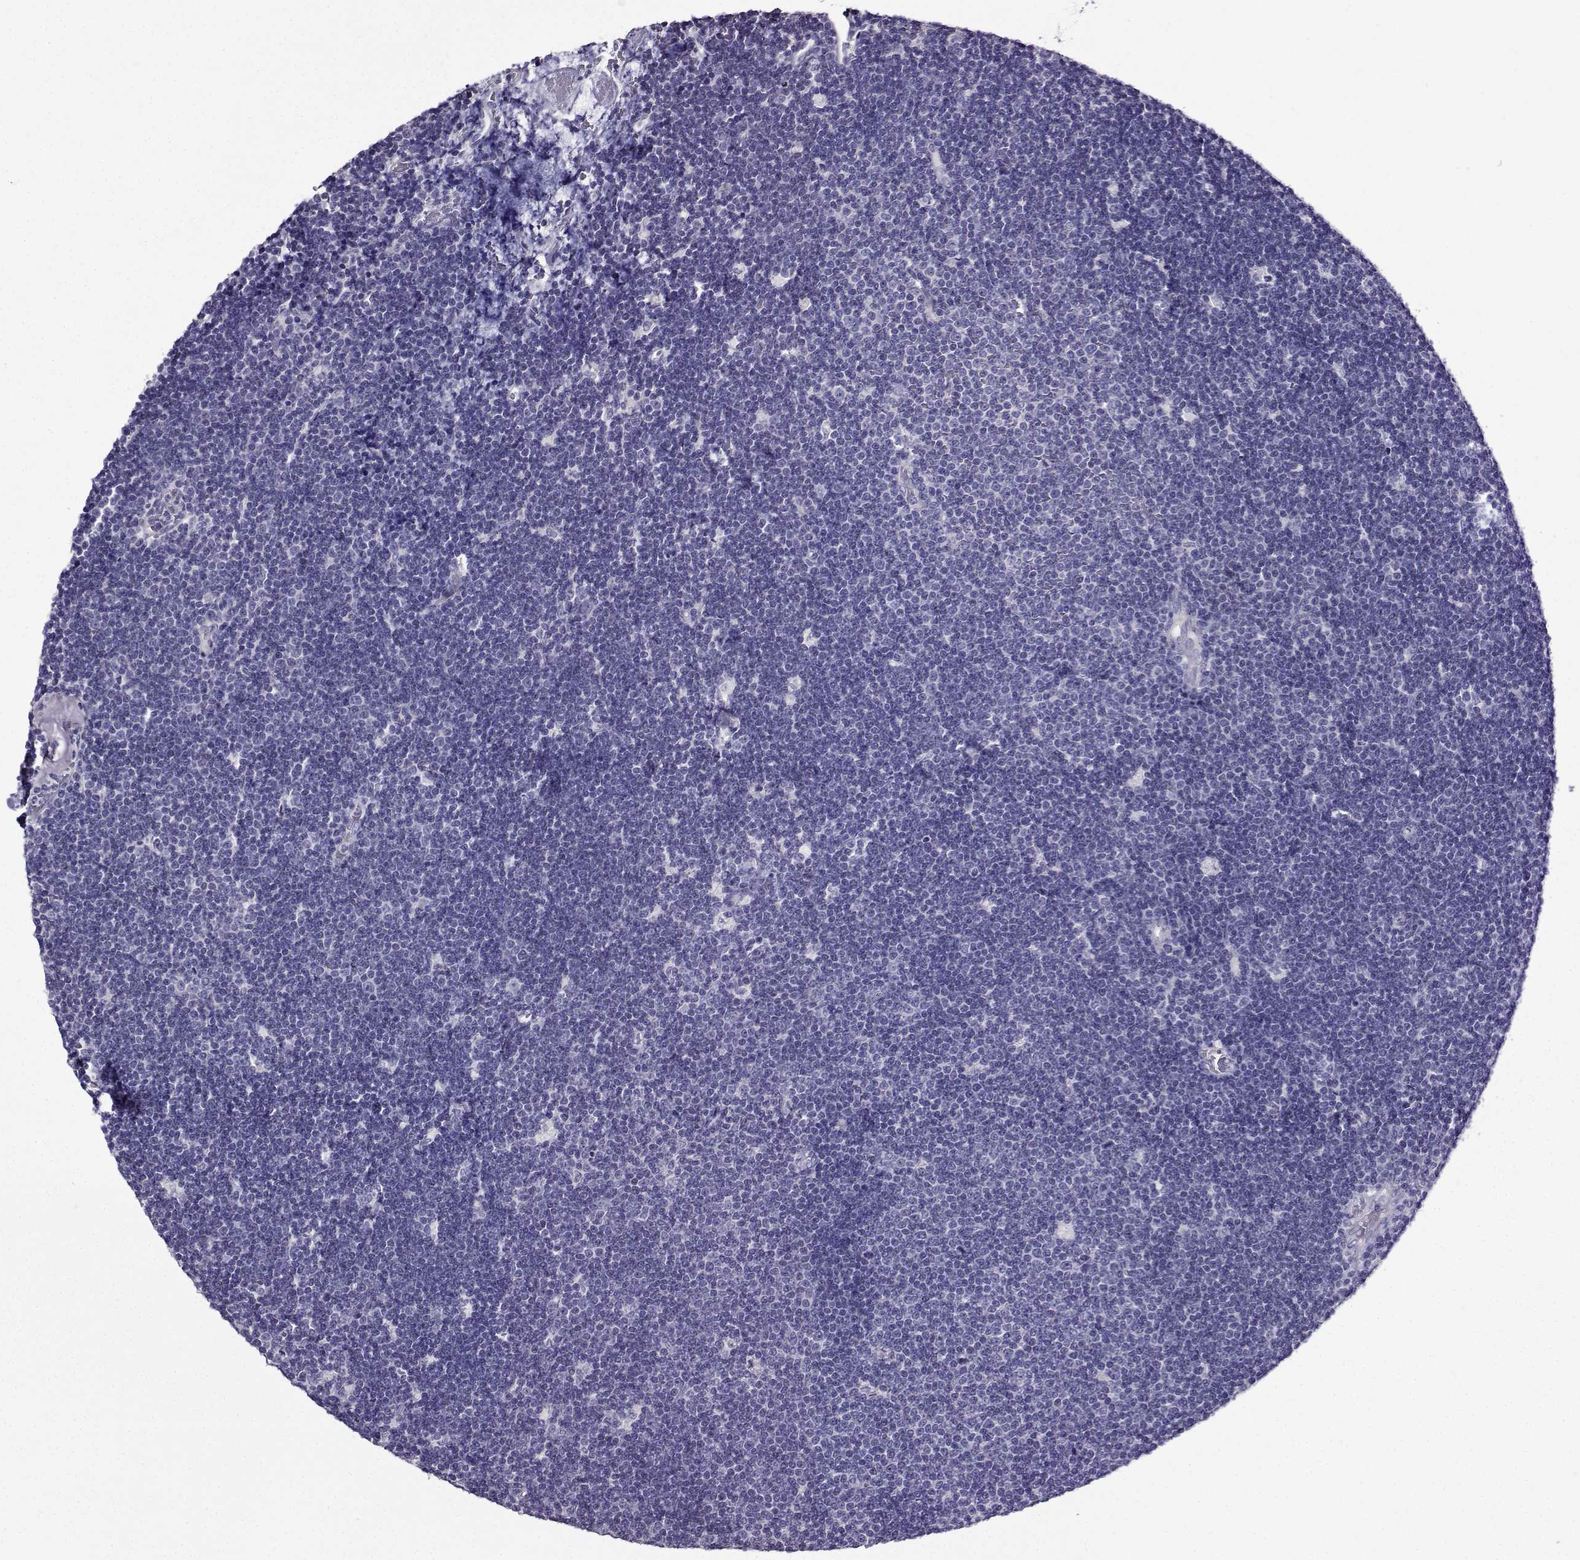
{"staining": {"intensity": "negative", "quantity": "none", "location": "none"}, "tissue": "lymphoma", "cell_type": "Tumor cells", "image_type": "cancer", "snomed": [{"axis": "morphology", "description": "Malignant lymphoma, non-Hodgkin's type, Low grade"}, {"axis": "topography", "description": "Brain"}], "caption": "A micrograph of human low-grade malignant lymphoma, non-Hodgkin's type is negative for staining in tumor cells.", "gene": "TMEM266", "patient": {"sex": "female", "age": 66}}